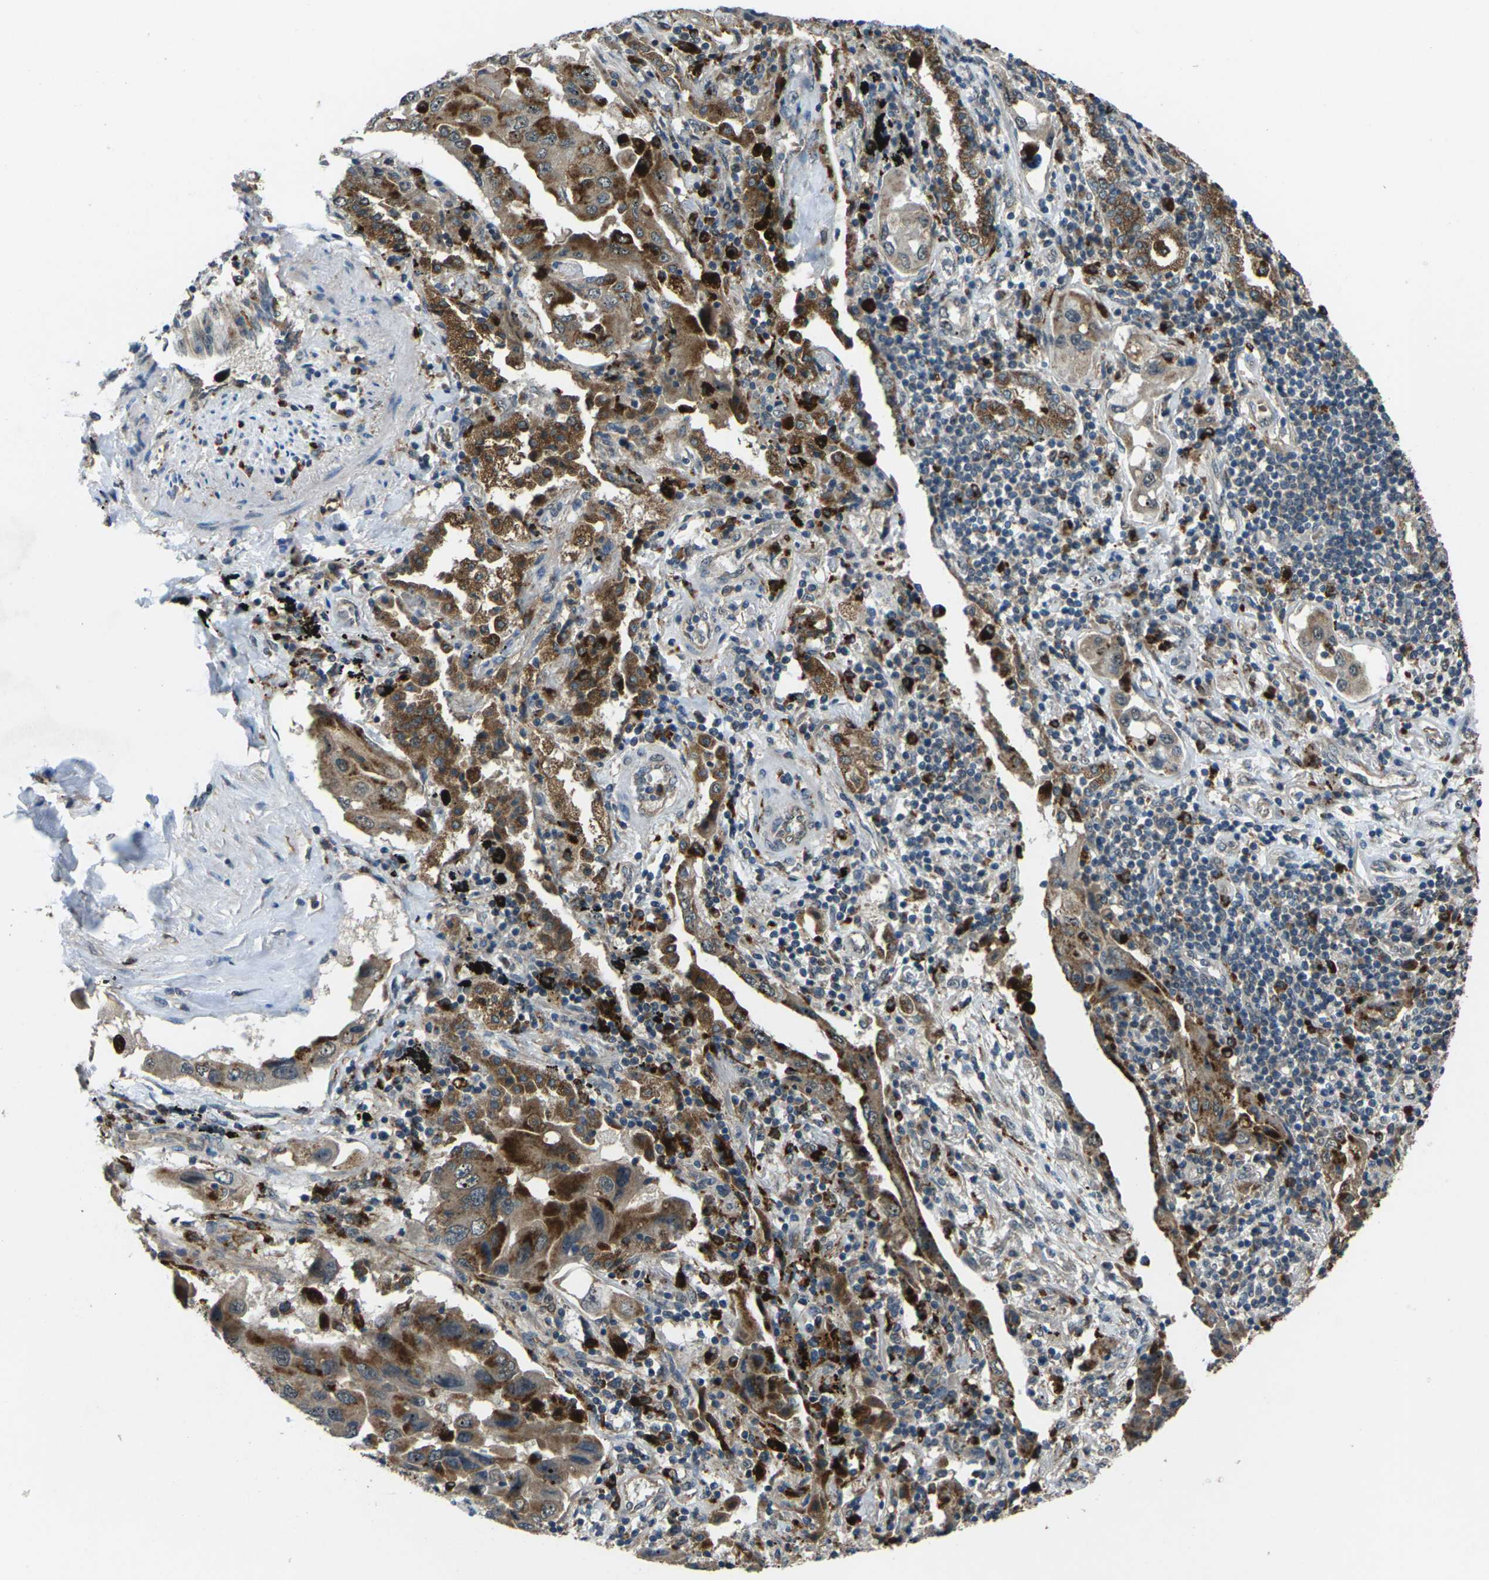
{"staining": {"intensity": "moderate", "quantity": "<25%", "location": "cytoplasmic/membranous"}, "tissue": "lung cancer", "cell_type": "Tumor cells", "image_type": "cancer", "snomed": [{"axis": "morphology", "description": "Adenocarcinoma, NOS"}, {"axis": "topography", "description": "Lung"}], "caption": "Immunohistochemistry image of lung cancer stained for a protein (brown), which demonstrates low levels of moderate cytoplasmic/membranous expression in about <25% of tumor cells.", "gene": "SLC31A2", "patient": {"sex": "female", "age": 65}}